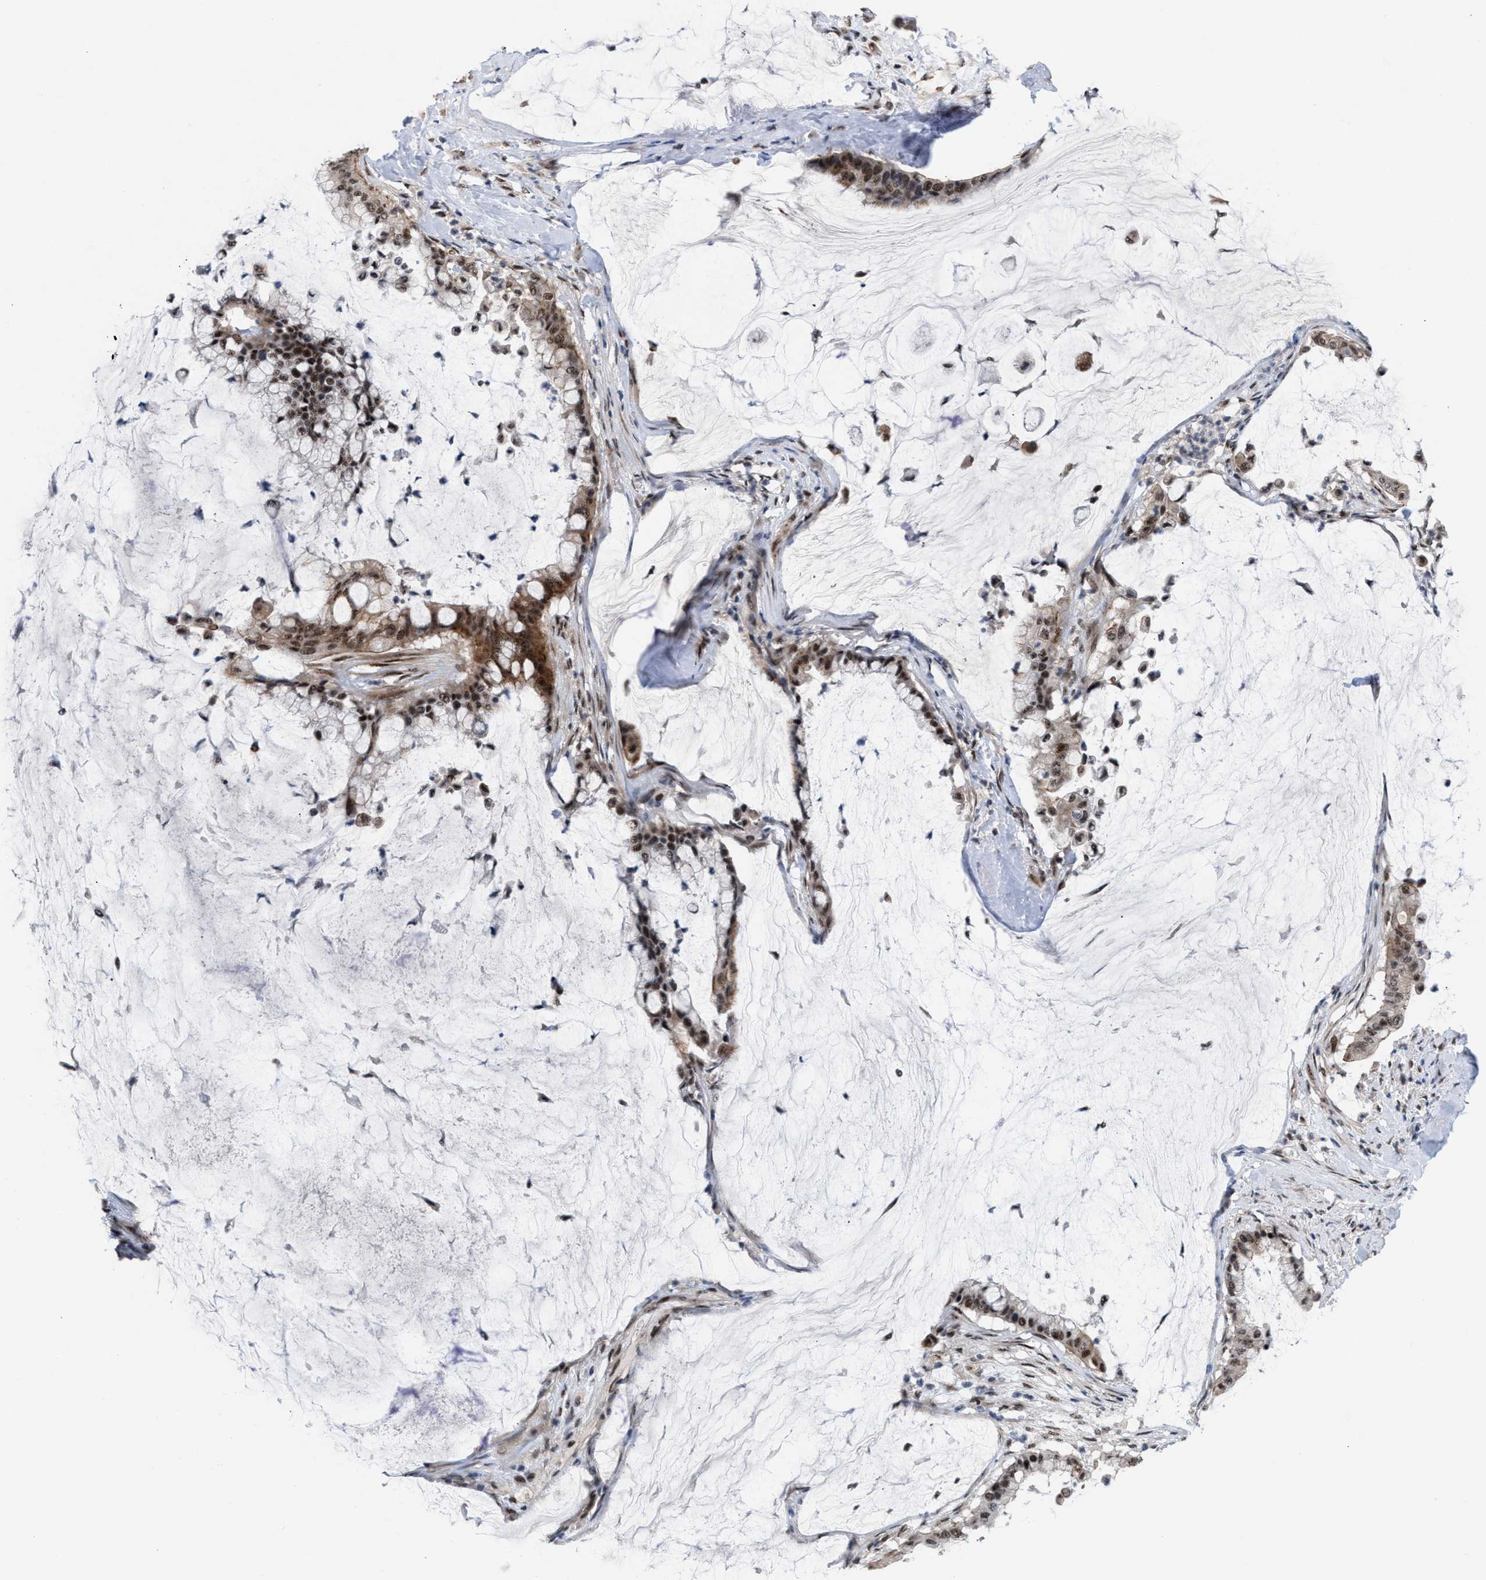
{"staining": {"intensity": "strong", "quantity": ">75%", "location": "cytoplasmic/membranous,nuclear"}, "tissue": "pancreatic cancer", "cell_type": "Tumor cells", "image_type": "cancer", "snomed": [{"axis": "morphology", "description": "Adenocarcinoma, NOS"}, {"axis": "topography", "description": "Pancreas"}], "caption": "Immunohistochemistry (DAB) staining of human pancreatic adenocarcinoma demonstrates strong cytoplasmic/membranous and nuclear protein expression in approximately >75% of tumor cells.", "gene": "EIF4A3", "patient": {"sex": "male", "age": 41}}